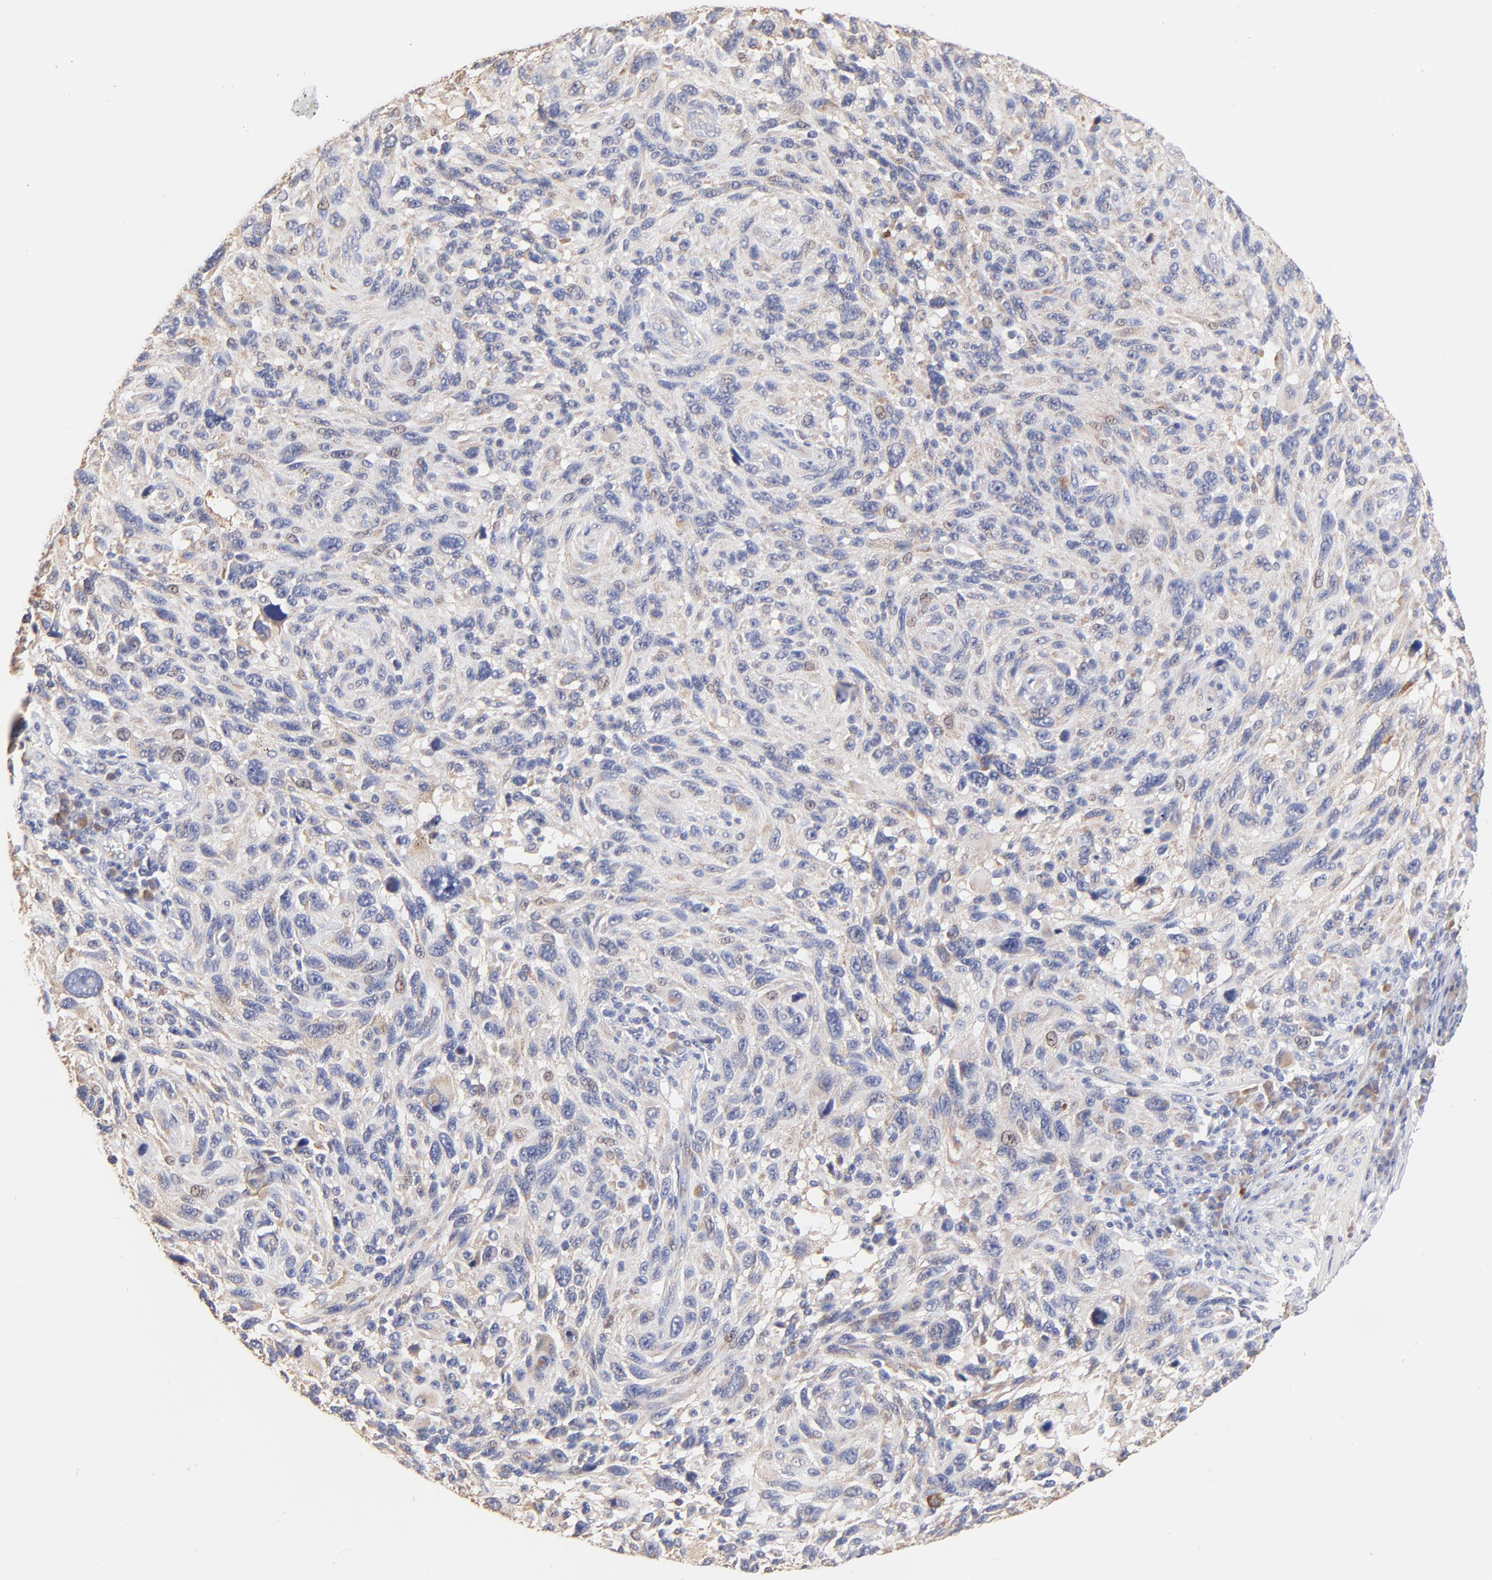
{"staining": {"intensity": "moderate", "quantity": ">75%", "location": "cytoplasmic/membranous"}, "tissue": "melanoma", "cell_type": "Tumor cells", "image_type": "cancer", "snomed": [{"axis": "morphology", "description": "Malignant melanoma, NOS"}, {"axis": "topography", "description": "Skin"}], "caption": "The histopathology image displays a brown stain indicating the presence of a protein in the cytoplasmic/membranous of tumor cells in melanoma.", "gene": "PTK7", "patient": {"sex": "male", "age": 53}}